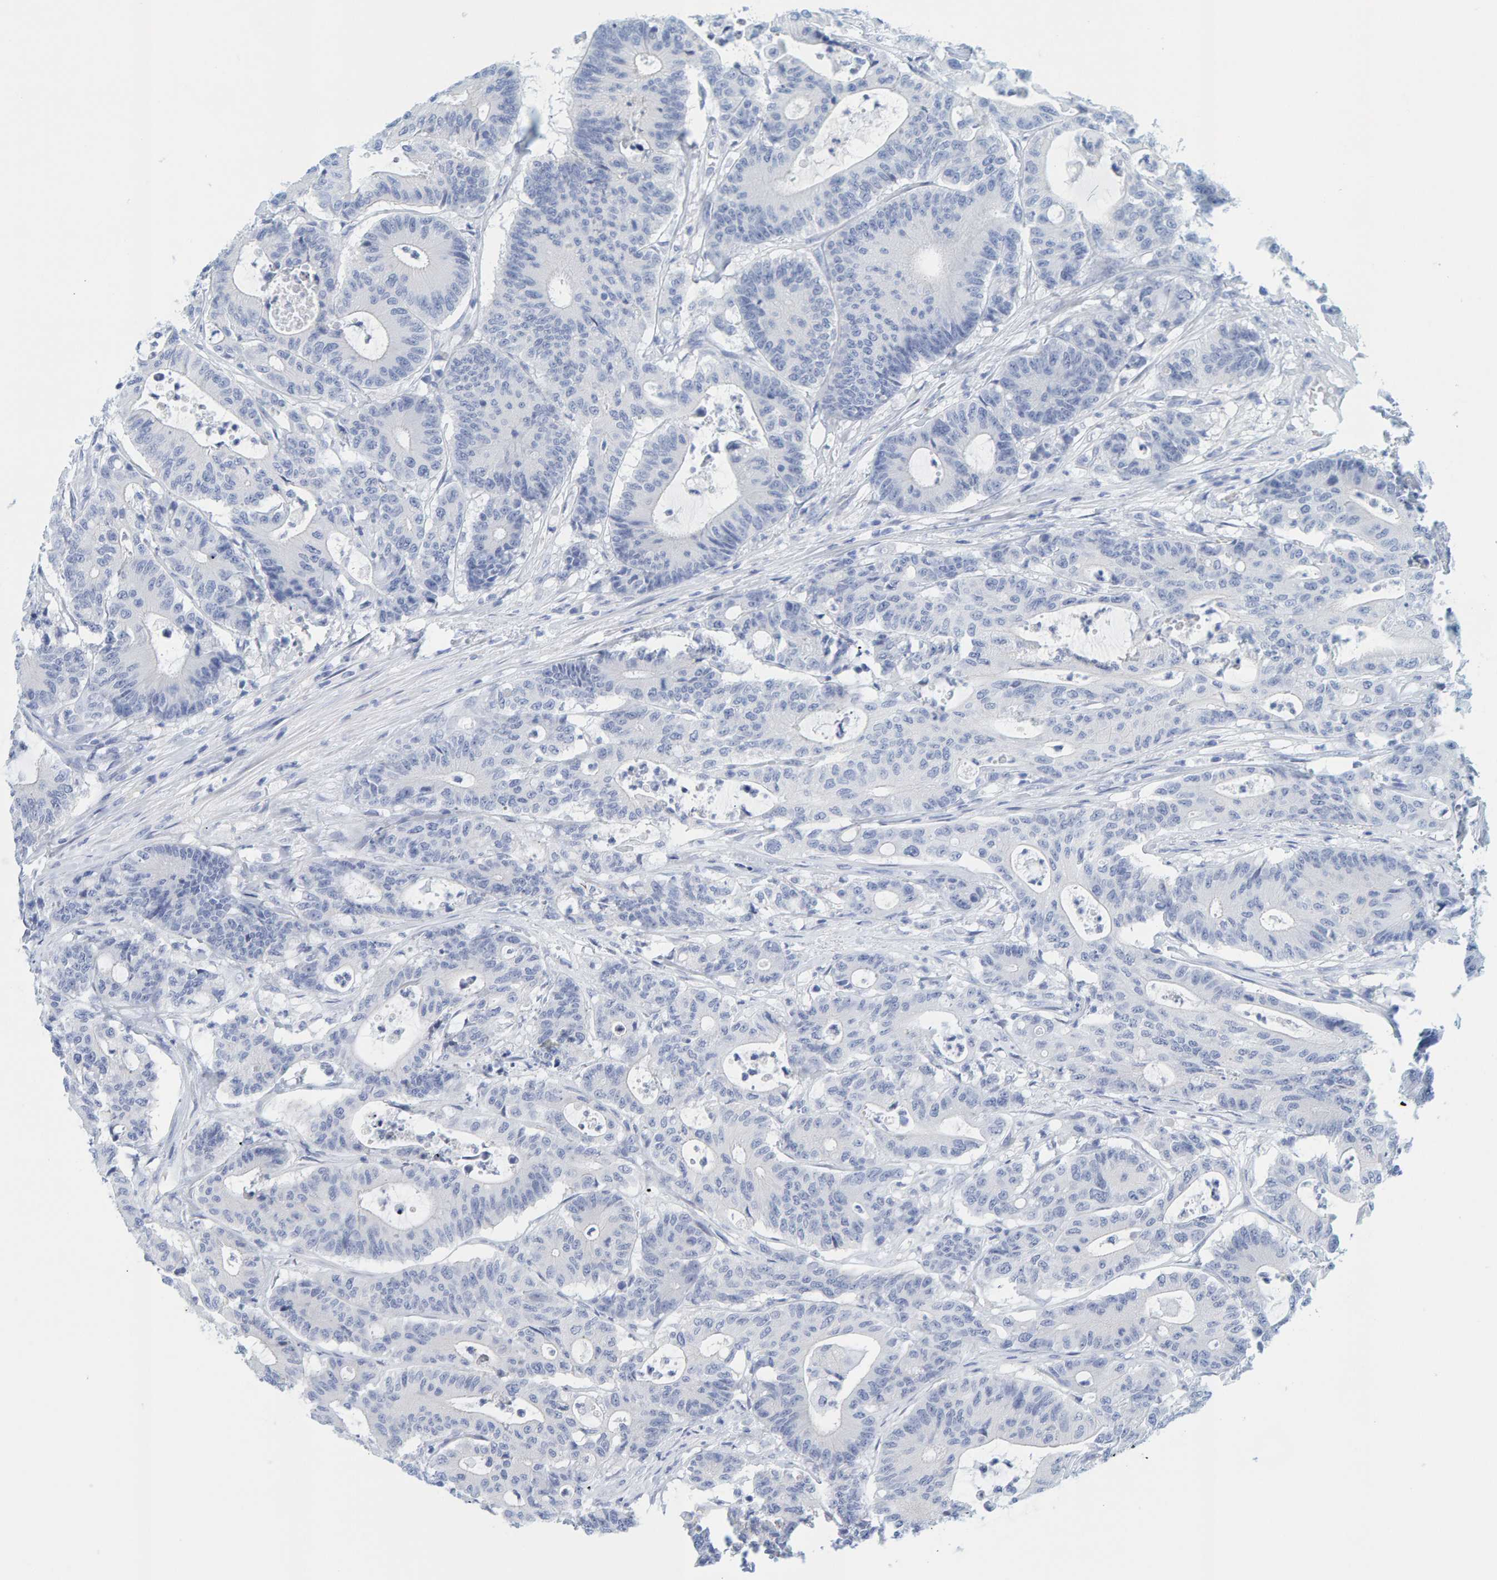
{"staining": {"intensity": "negative", "quantity": "none", "location": "none"}, "tissue": "colorectal cancer", "cell_type": "Tumor cells", "image_type": "cancer", "snomed": [{"axis": "morphology", "description": "Adenocarcinoma, NOS"}, {"axis": "topography", "description": "Colon"}], "caption": "DAB immunohistochemical staining of human colorectal cancer exhibits no significant staining in tumor cells. Brightfield microscopy of IHC stained with DAB (3,3'-diaminobenzidine) (brown) and hematoxylin (blue), captured at high magnification.", "gene": "KLHL11", "patient": {"sex": "female", "age": 84}}